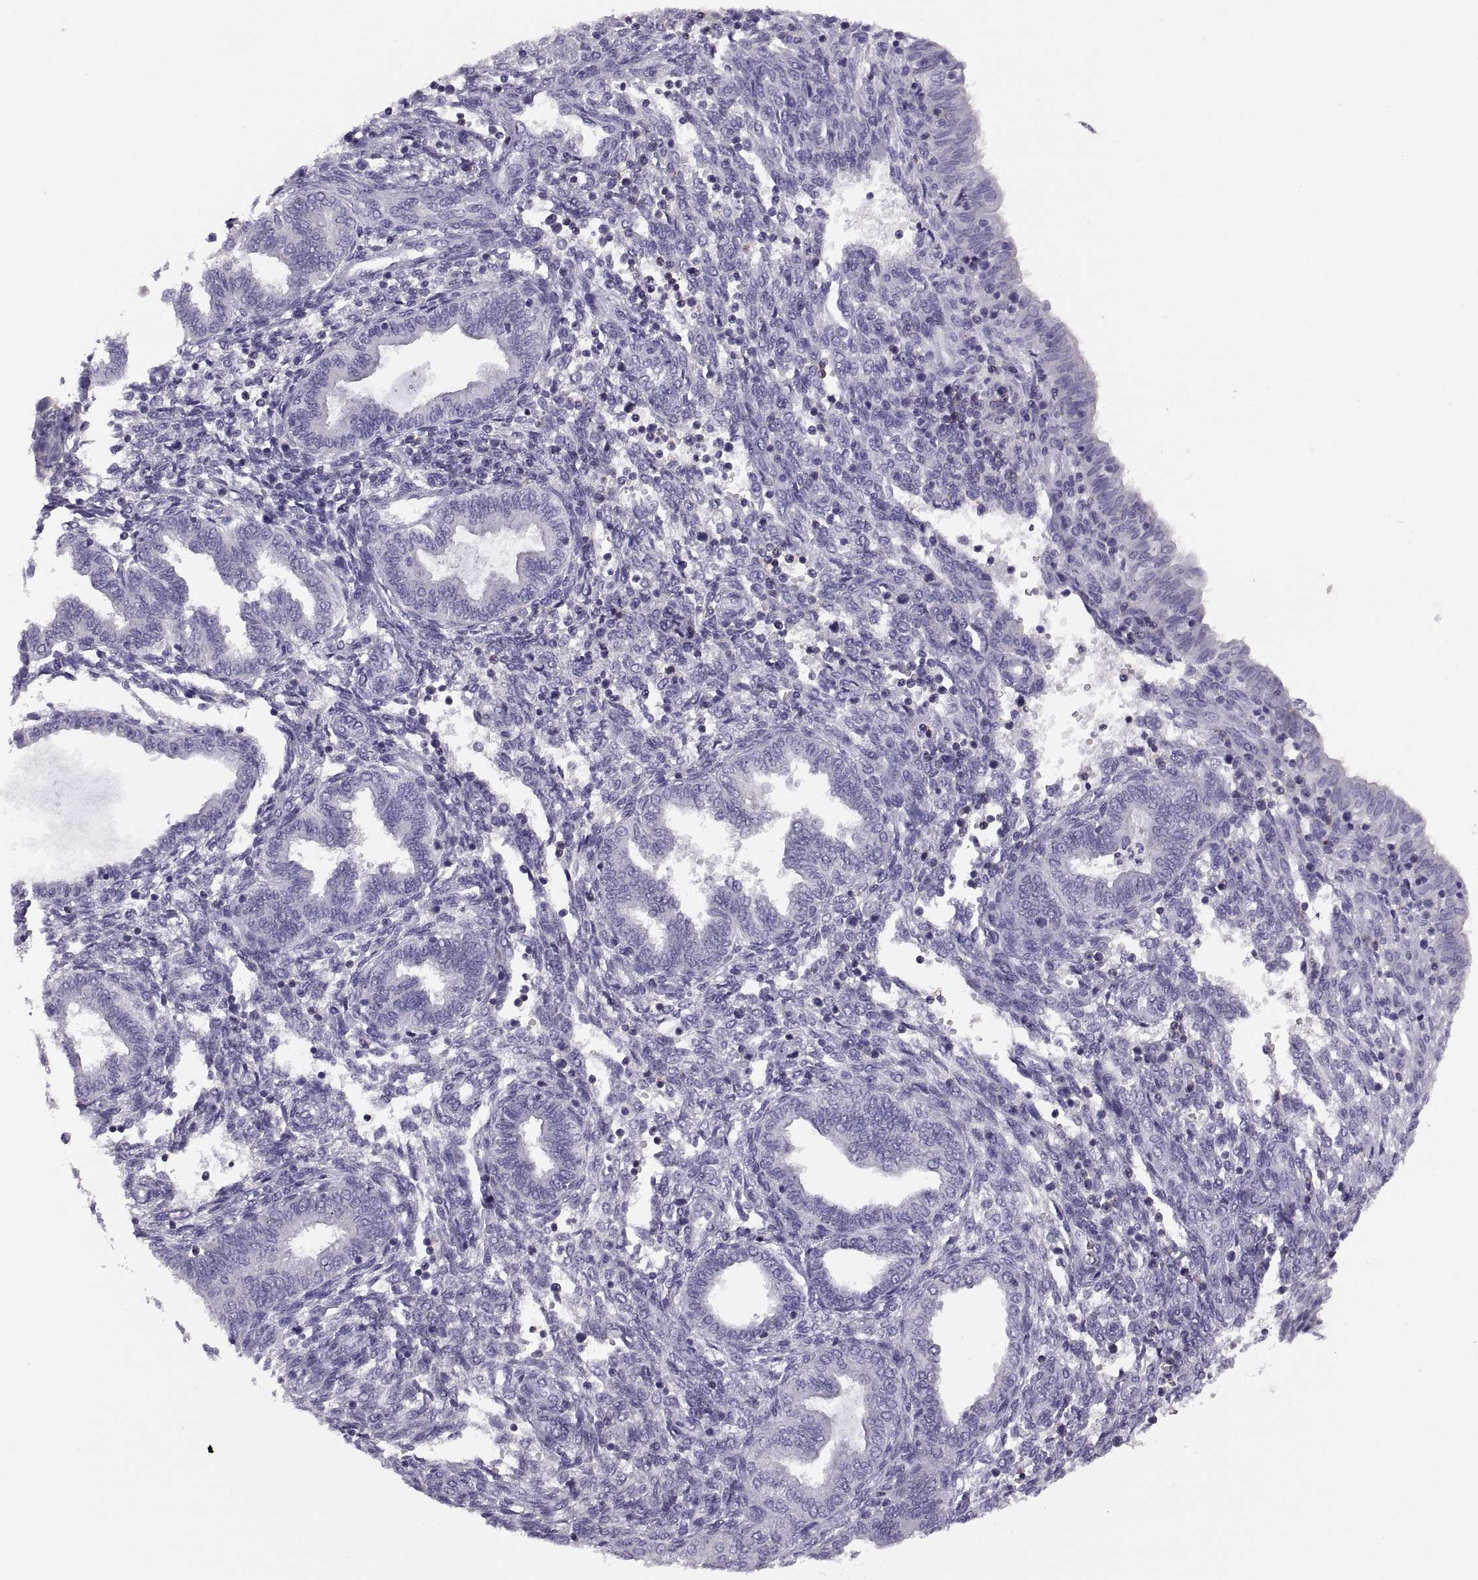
{"staining": {"intensity": "negative", "quantity": "none", "location": "none"}, "tissue": "endometrium", "cell_type": "Cells in endometrial stroma", "image_type": "normal", "snomed": [{"axis": "morphology", "description": "Normal tissue, NOS"}, {"axis": "topography", "description": "Endometrium"}], "caption": "DAB immunohistochemical staining of unremarkable human endometrium displays no significant staining in cells in endometrial stroma. (Brightfield microscopy of DAB (3,3'-diaminobenzidine) IHC at high magnification).", "gene": "TTC21A", "patient": {"sex": "female", "age": 42}}